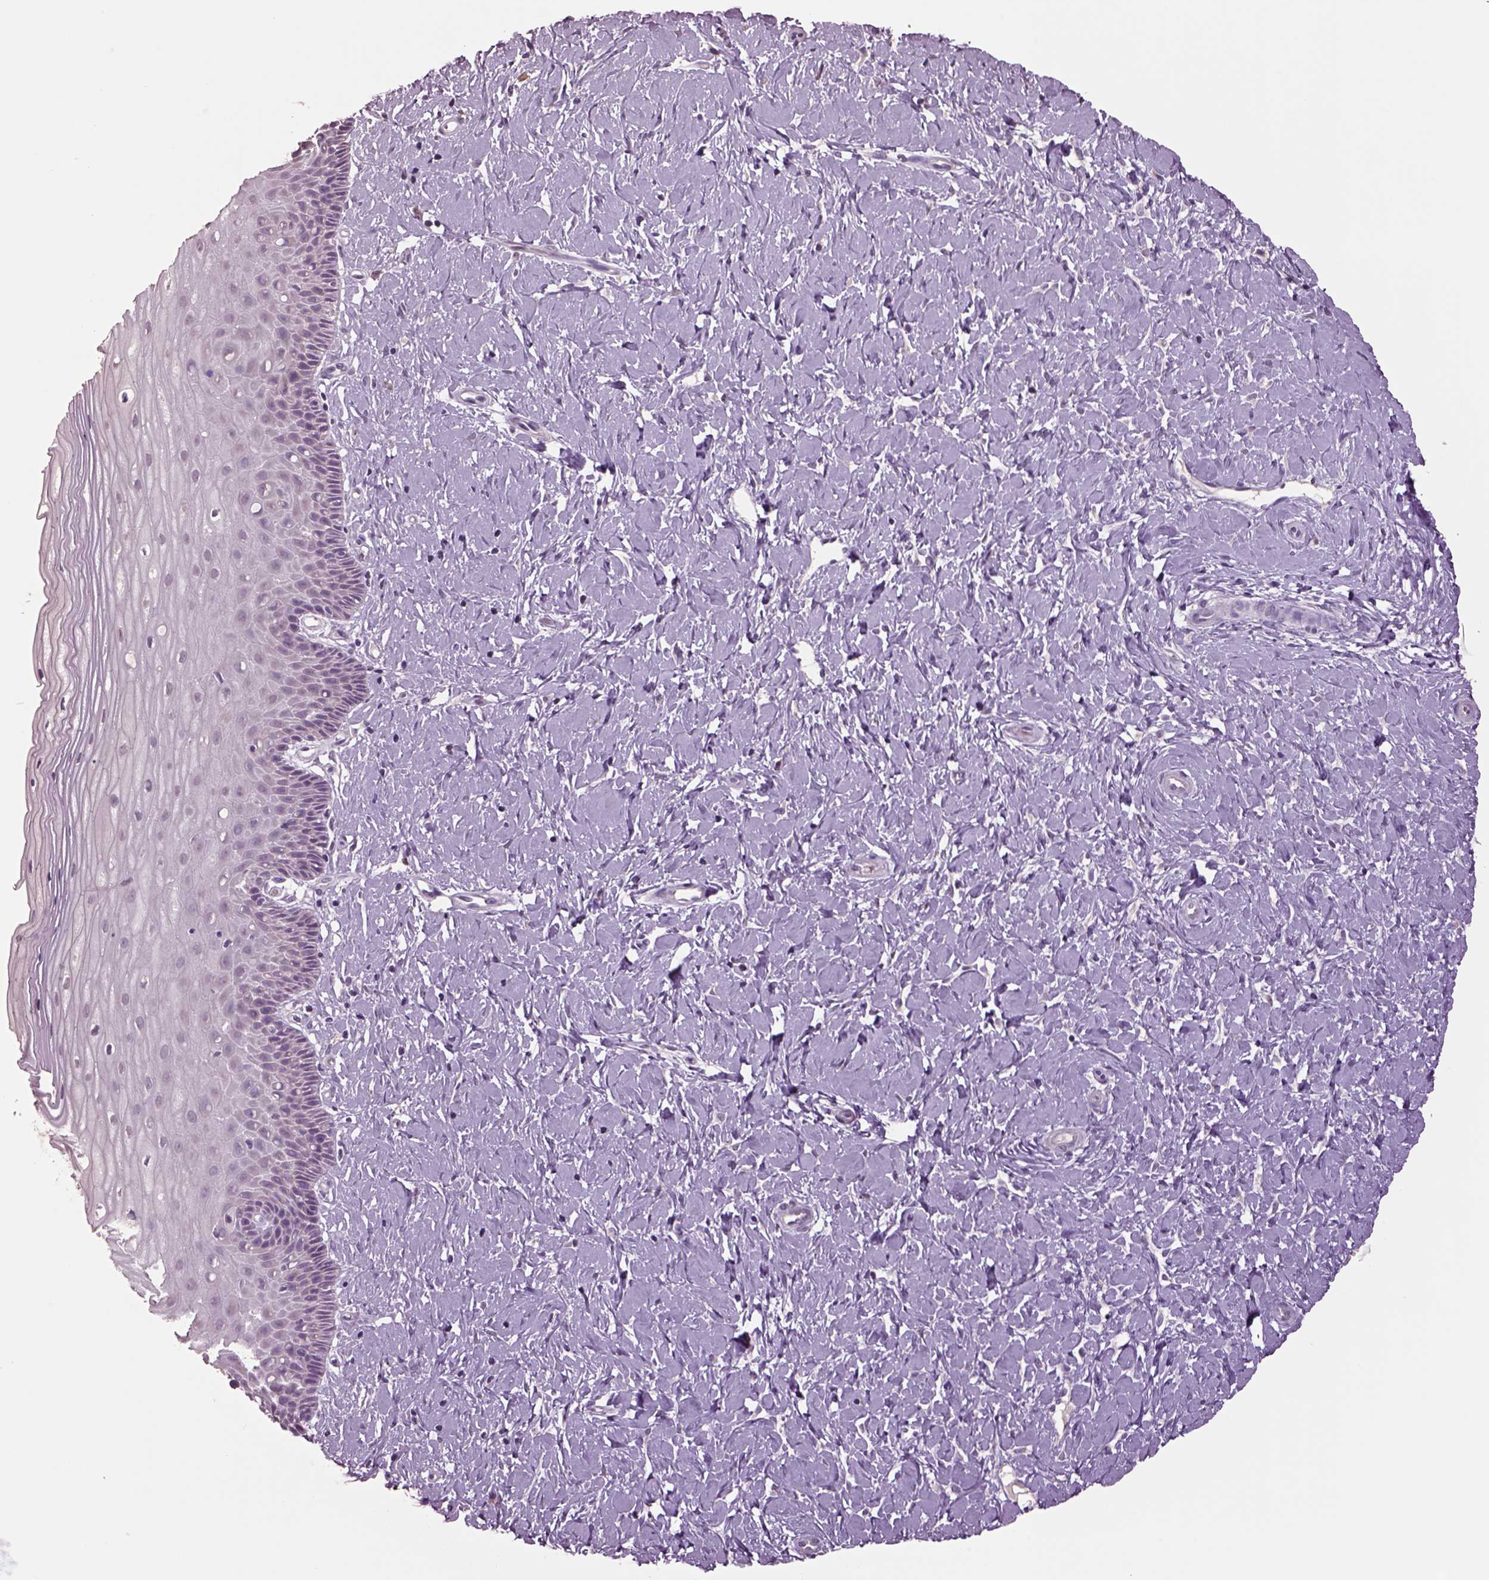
{"staining": {"intensity": "negative", "quantity": "none", "location": "none"}, "tissue": "cervix", "cell_type": "Glandular cells", "image_type": "normal", "snomed": [{"axis": "morphology", "description": "Normal tissue, NOS"}, {"axis": "topography", "description": "Cervix"}], "caption": "Immunohistochemical staining of unremarkable cervix shows no significant expression in glandular cells.", "gene": "CLPSL1", "patient": {"sex": "female", "age": 37}}